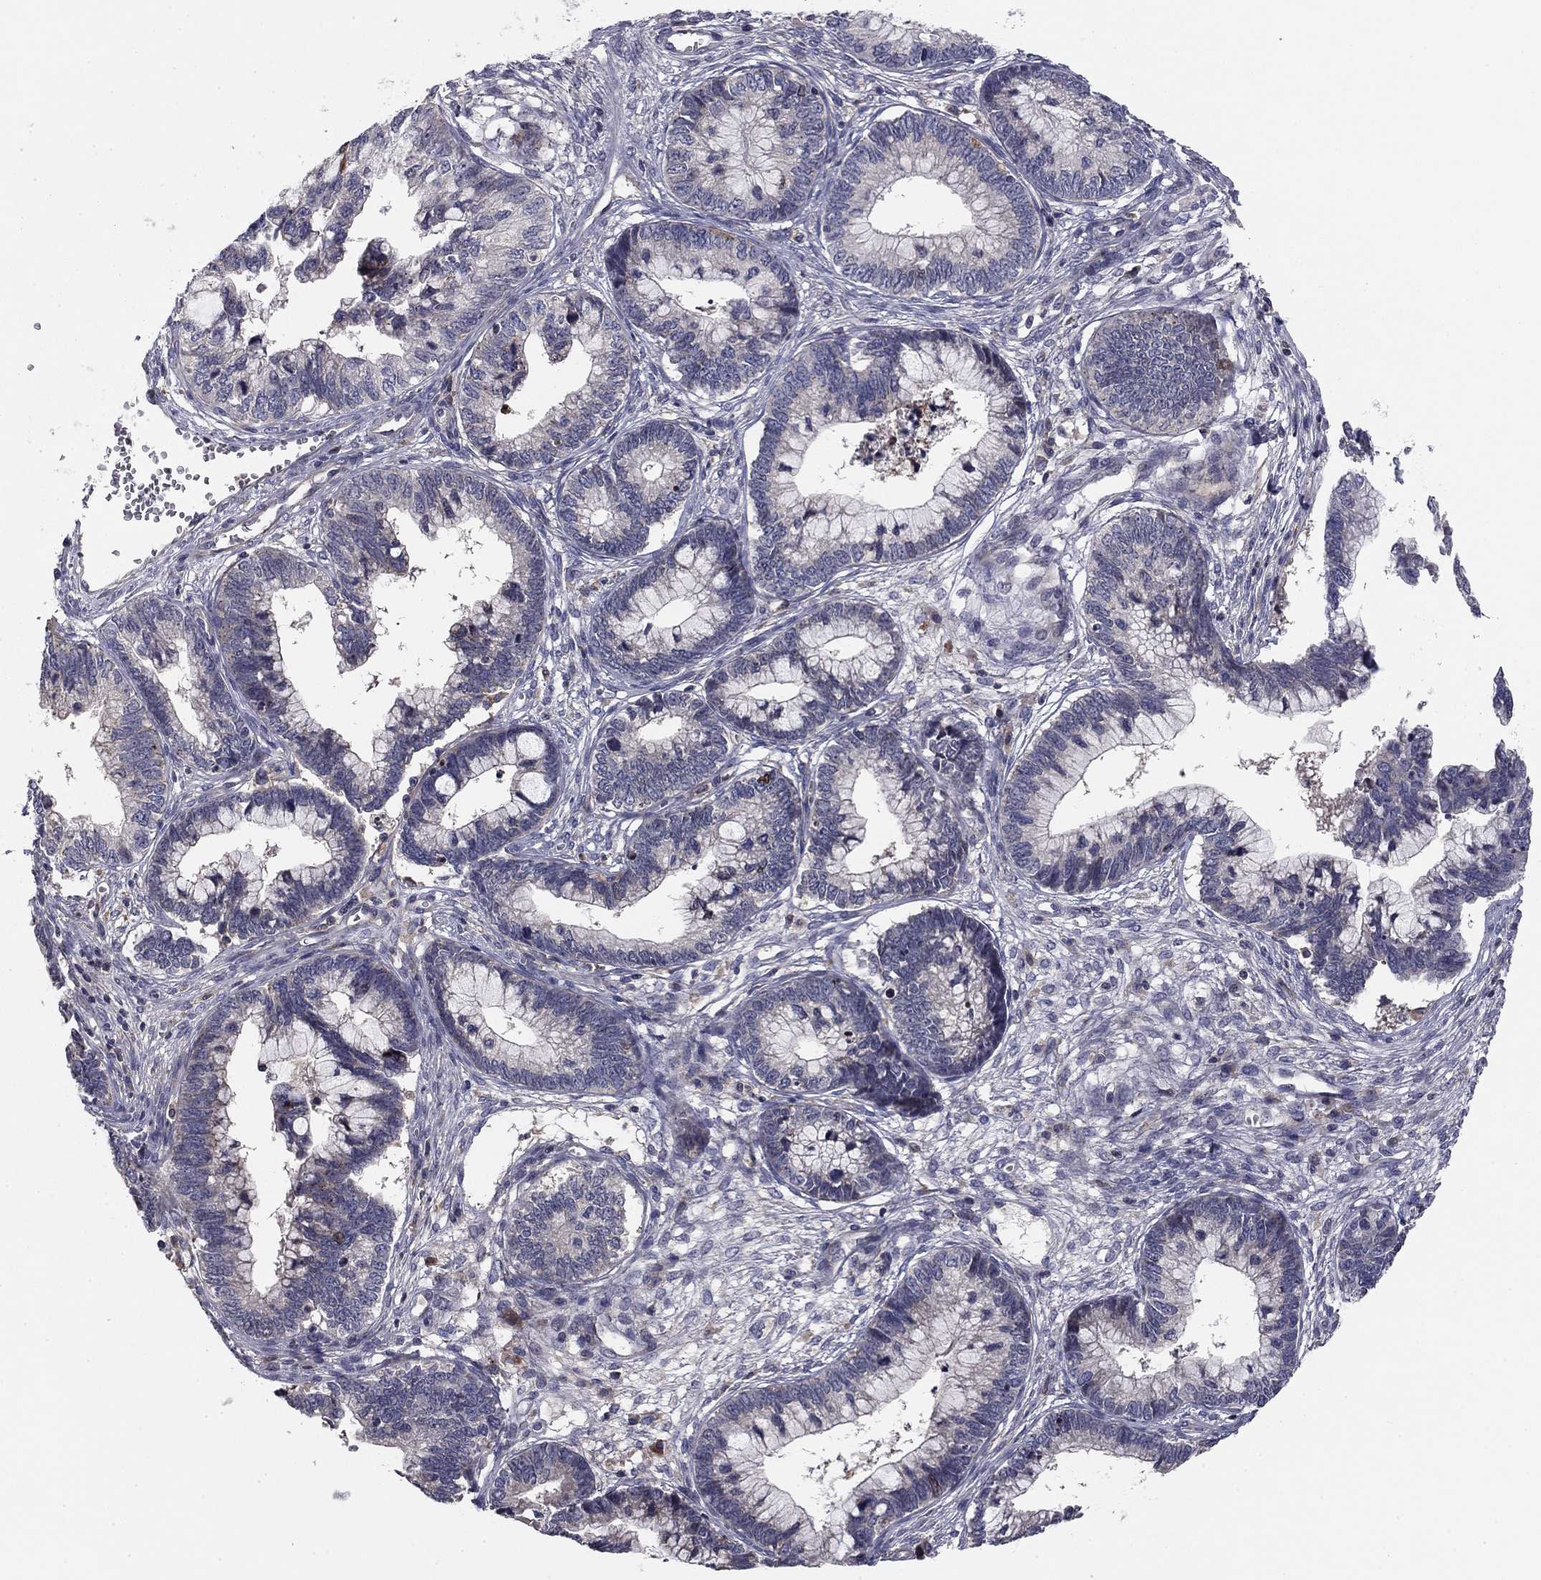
{"staining": {"intensity": "negative", "quantity": "none", "location": "none"}, "tissue": "cervical cancer", "cell_type": "Tumor cells", "image_type": "cancer", "snomed": [{"axis": "morphology", "description": "Adenocarcinoma, NOS"}, {"axis": "topography", "description": "Cervix"}], "caption": "DAB immunohistochemical staining of human cervical cancer (adenocarcinoma) reveals no significant positivity in tumor cells. (Immunohistochemistry (ihc), brightfield microscopy, high magnification).", "gene": "PLCB2", "patient": {"sex": "female", "age": 44}}